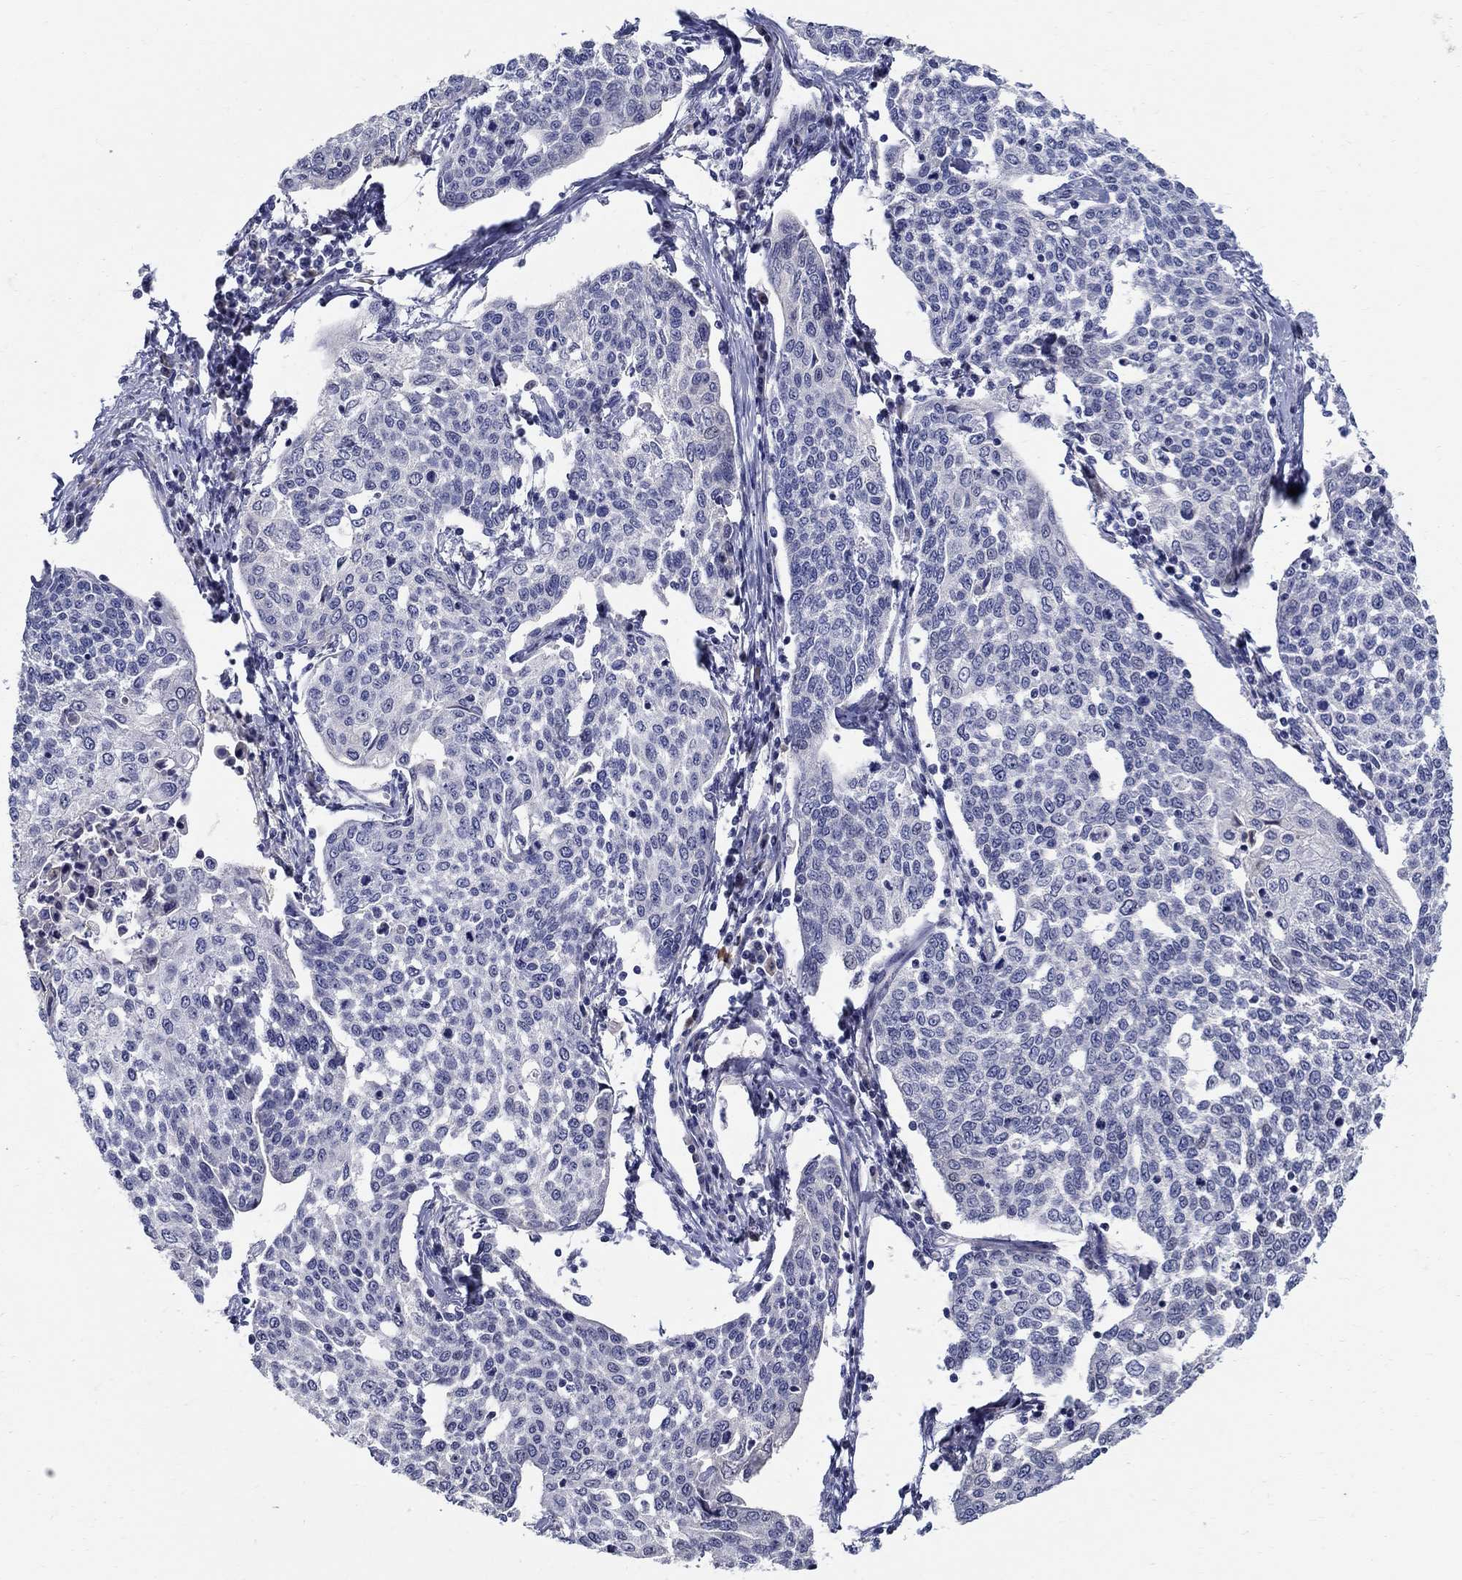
{"staining": {"intensity": "negative", "quantity": "none", "location": "none"}, "tissue": "cervical cancer", "cell_type": "Tumor cells", "image_type": "cancer", "snomed": [{"axis": "morphology", "description": "Squamous cell carcinoma, NOS"}, {"axis": "topography", "description": "Cervix"}], "caption": "There is no significant expression in tumor cells of cervical cancer.", "gene": "C16orf46", "patient": {"sex": "female", "age": 34}}